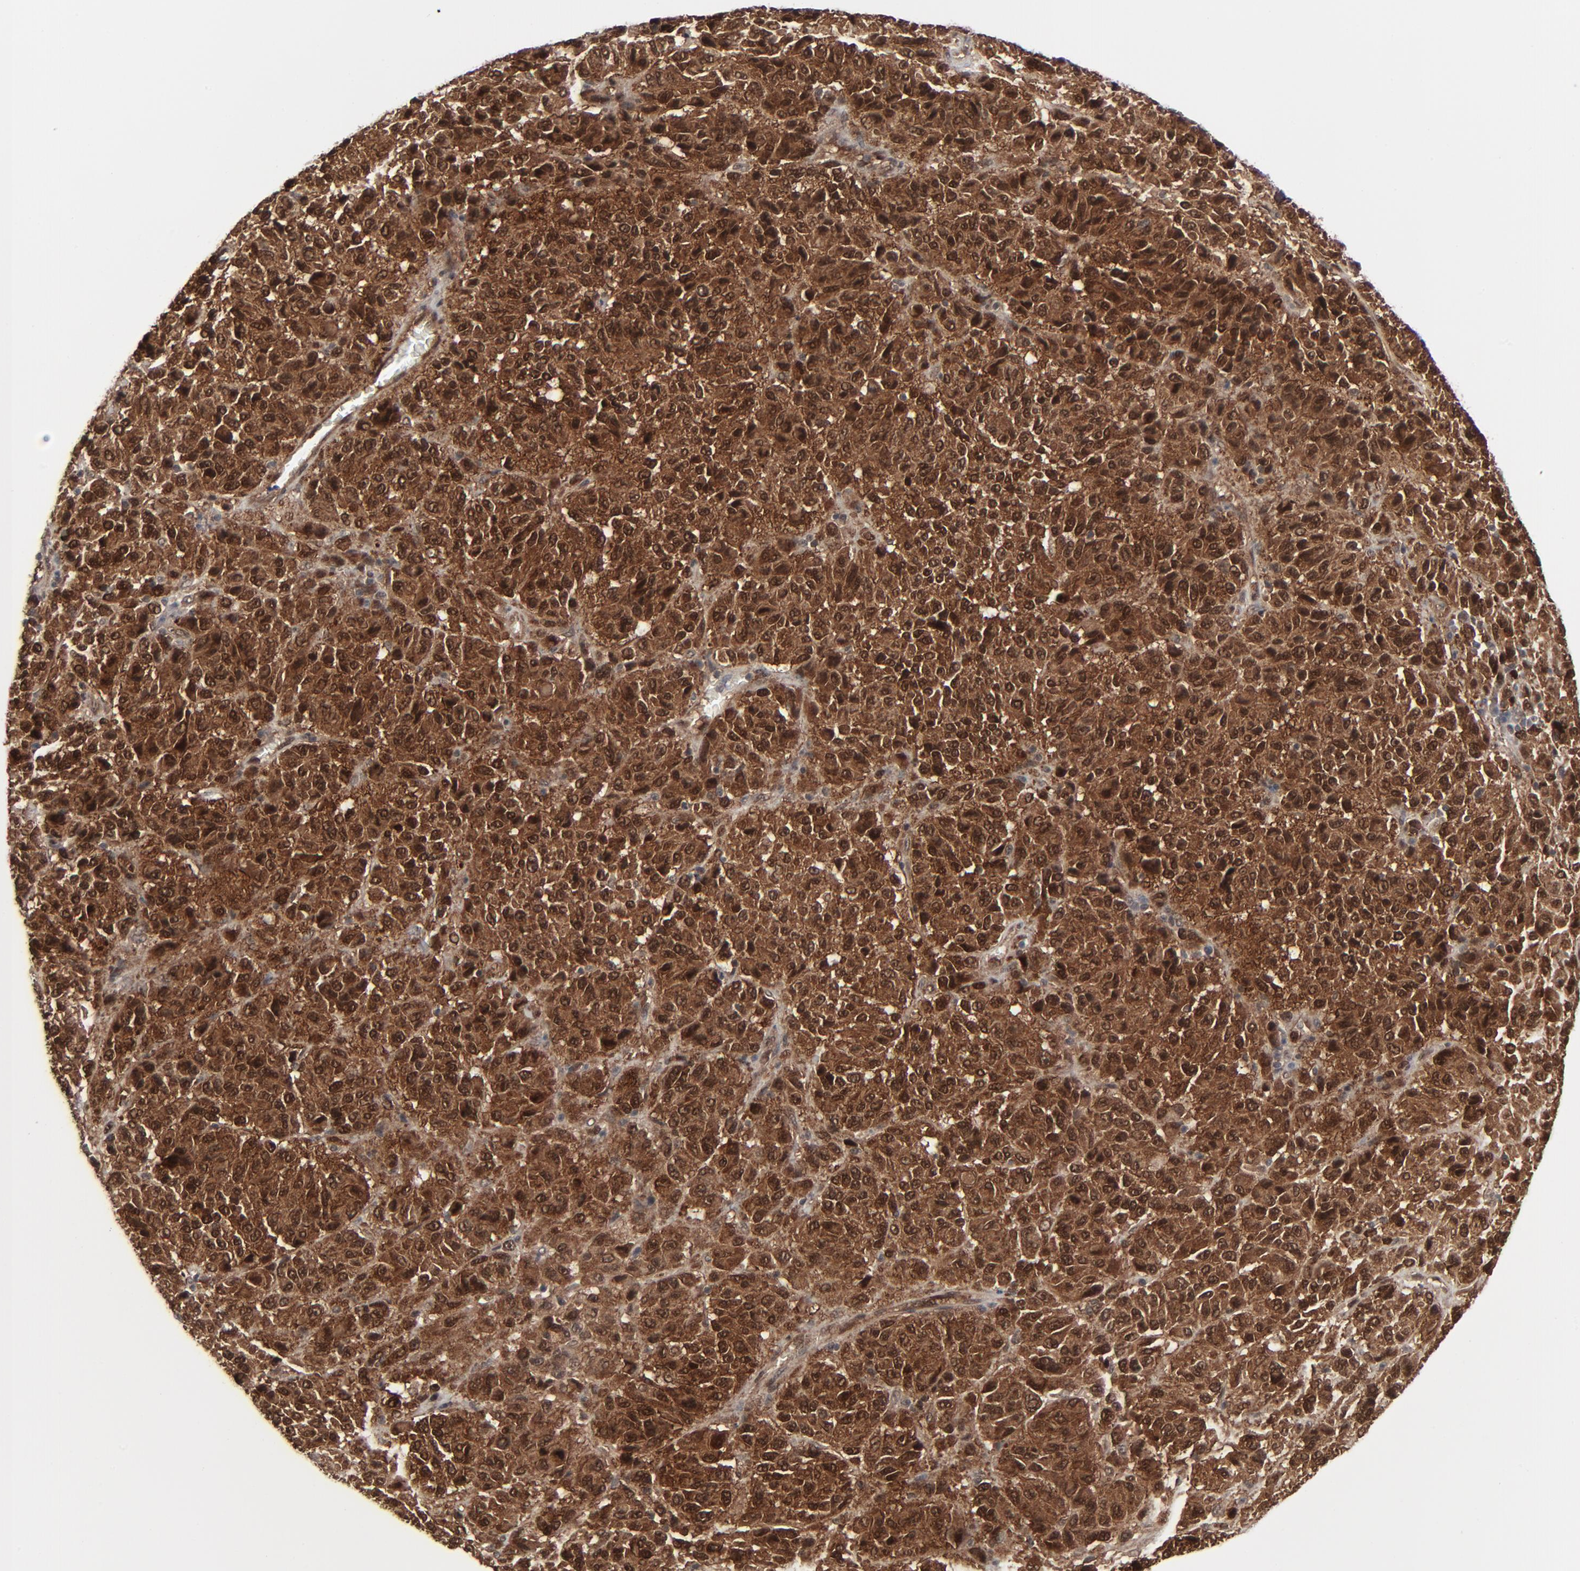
{"staining": {"intensity": "strong", "quantity": ">75%", "location": "cytoplasmic/membranous,nuclear"}, "tissue": "melanoma", "cell_type": "Tumor cells", "image_type": "cancer", "snomed": [{"axis": "morphology", "description": "Malignant melanoma, Metastatic site"}, {"axis": "topography", "description": "Lung"}], "caption": "High-power microscopy captured an immunohistochemistry (IHC) histopathology image of malignant melanoma (metastatic site), revealing strong cytoplasmic/membranous and nuclear staining in about >75% of tumor cells. (brown staining indicates protein expression, while blue staining denotes nuclei).", "gene": "AKT1", "patient": {"sex": "male", "age": 64}}